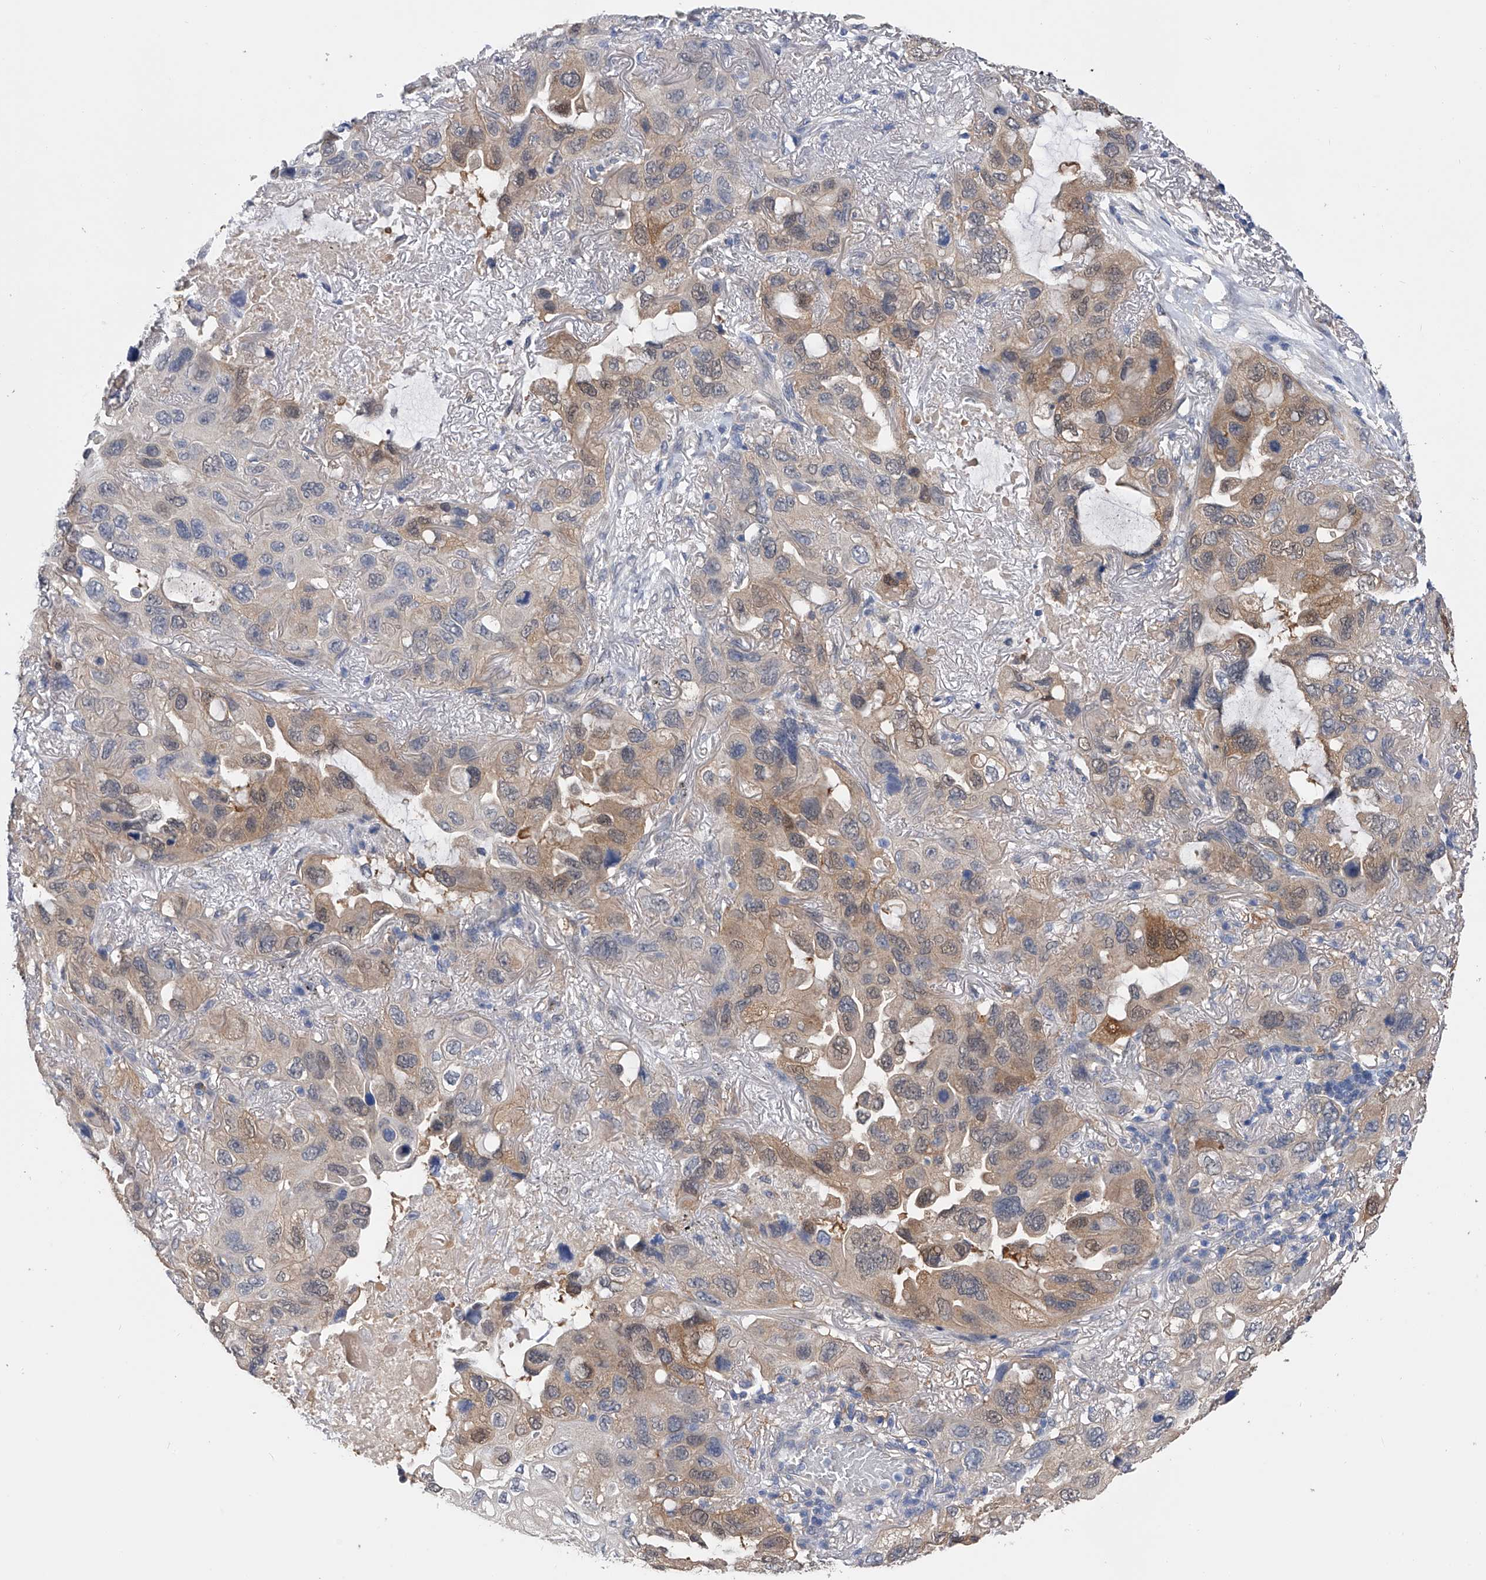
{"staining": {"intensity": "weak", "quantity": ">75%", "location": "cytoplasmic/membranous"}, "tissue": "lung cancer", "cell_type": "Tumor cells", "image_type": "cancer", "snomed": [{"axis": "morphology", "description": "Squamous cell carcinoma, NOS"}, {"axis": "topography", "description": "Lung"}], "caption": "The histopathology image displays a brown stain indicating the presence of a protein in the cytoplasmic/membranous of tumor cells in lung cancer.", "gene": "PGM3", "patient": {"sex": "female", "age": 73}}